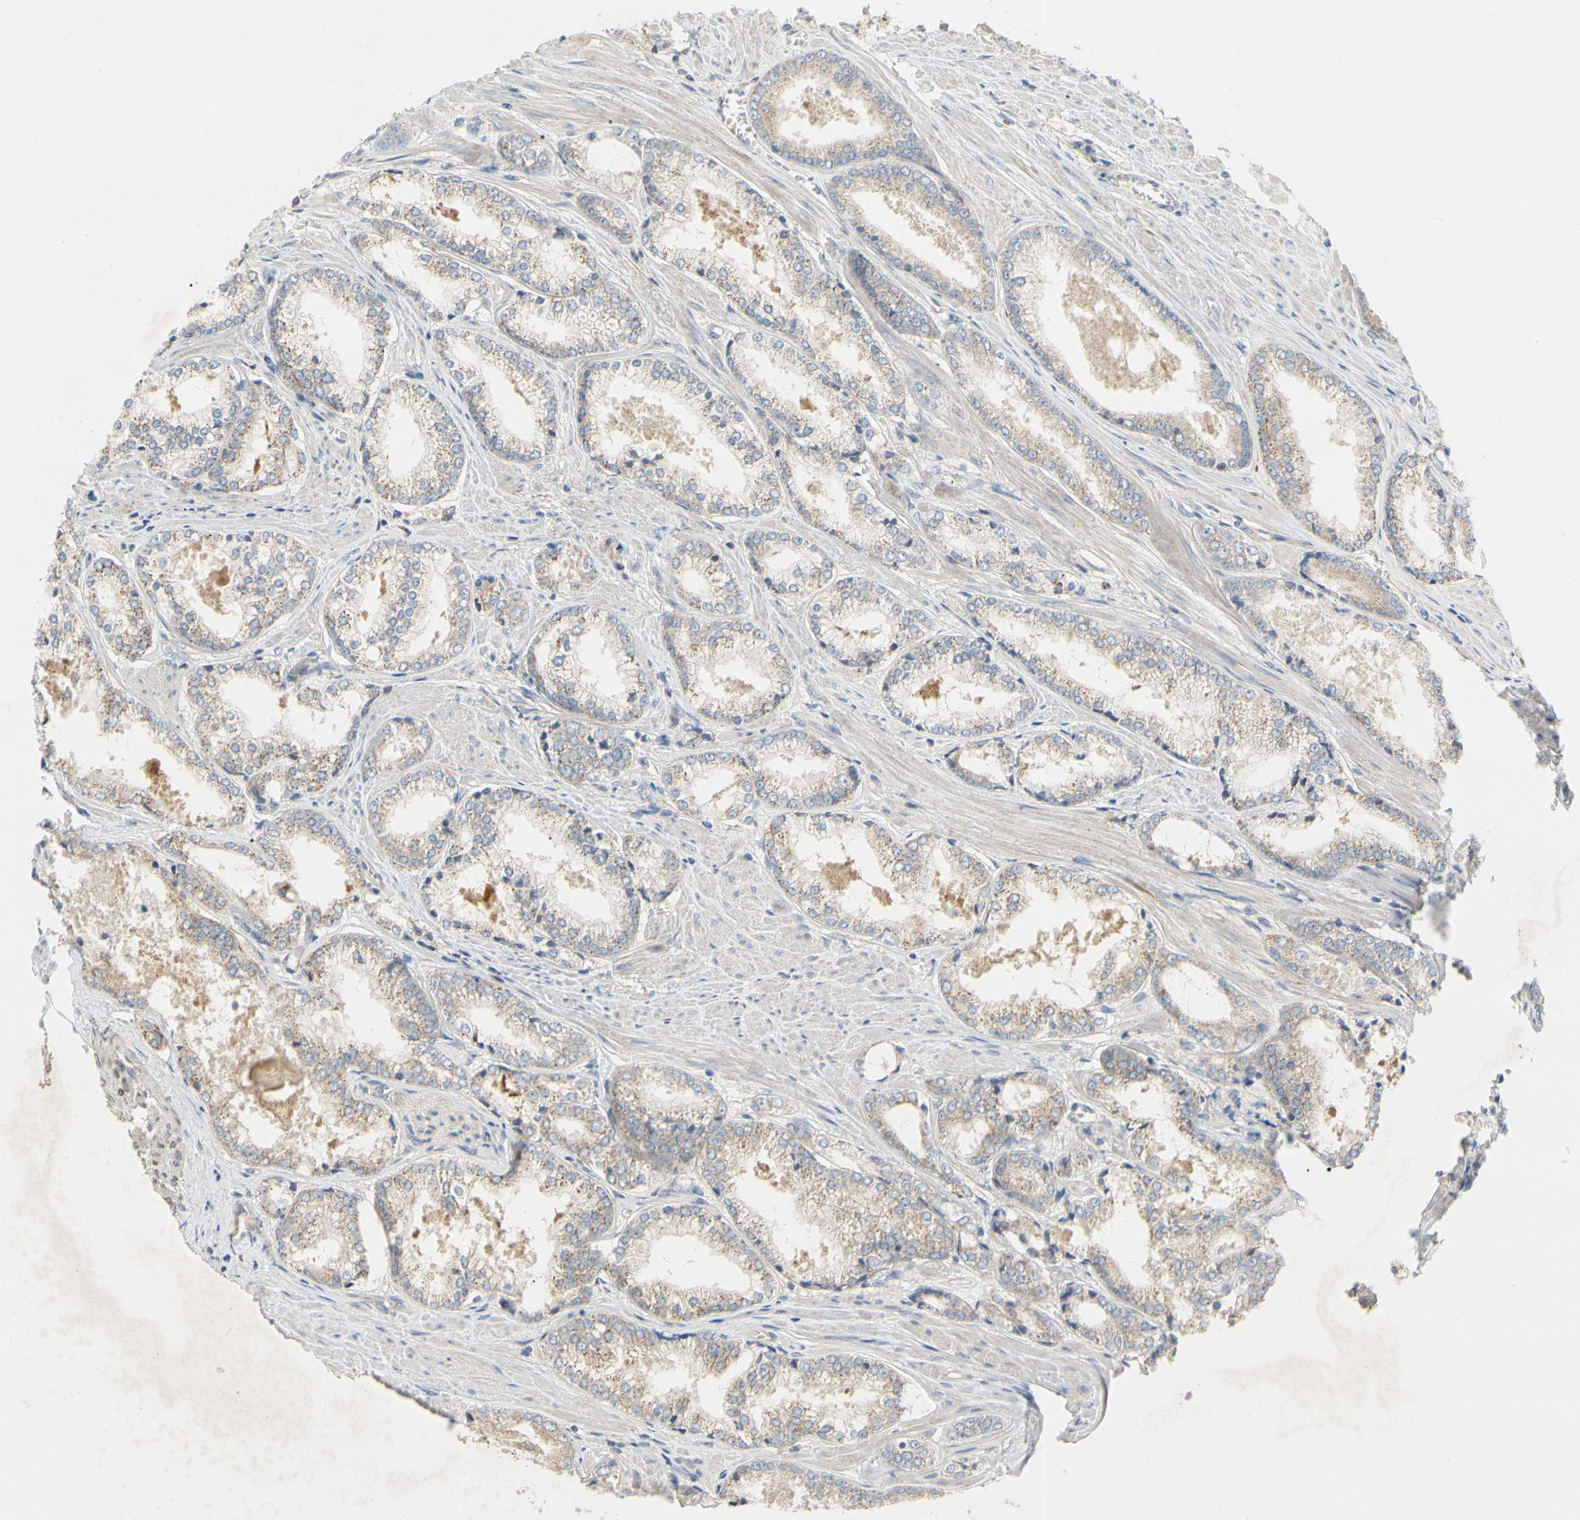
{"staining": {"intensity": "moderate", "quantity": ">75%", "location": "cytoplasmic/membranous"}, "tissue": "prostate cancer", "cell_type": "Tumor cells", "image_type": "cancer", "snomed": [{"axis": "morphology", "description": "Adenocarcinoma, Low grade"}, {"axis": "topography", "description": "Prostate"}], "caption": "Protein analysis of prostate adenocarcinoma (low-grade) tissue shows moderate cytoplasmic/membranous expression in approximately >75% of tumor cells.", "gene": "KLHDC8B", "patient": {"sex": "male", "age": 64}}